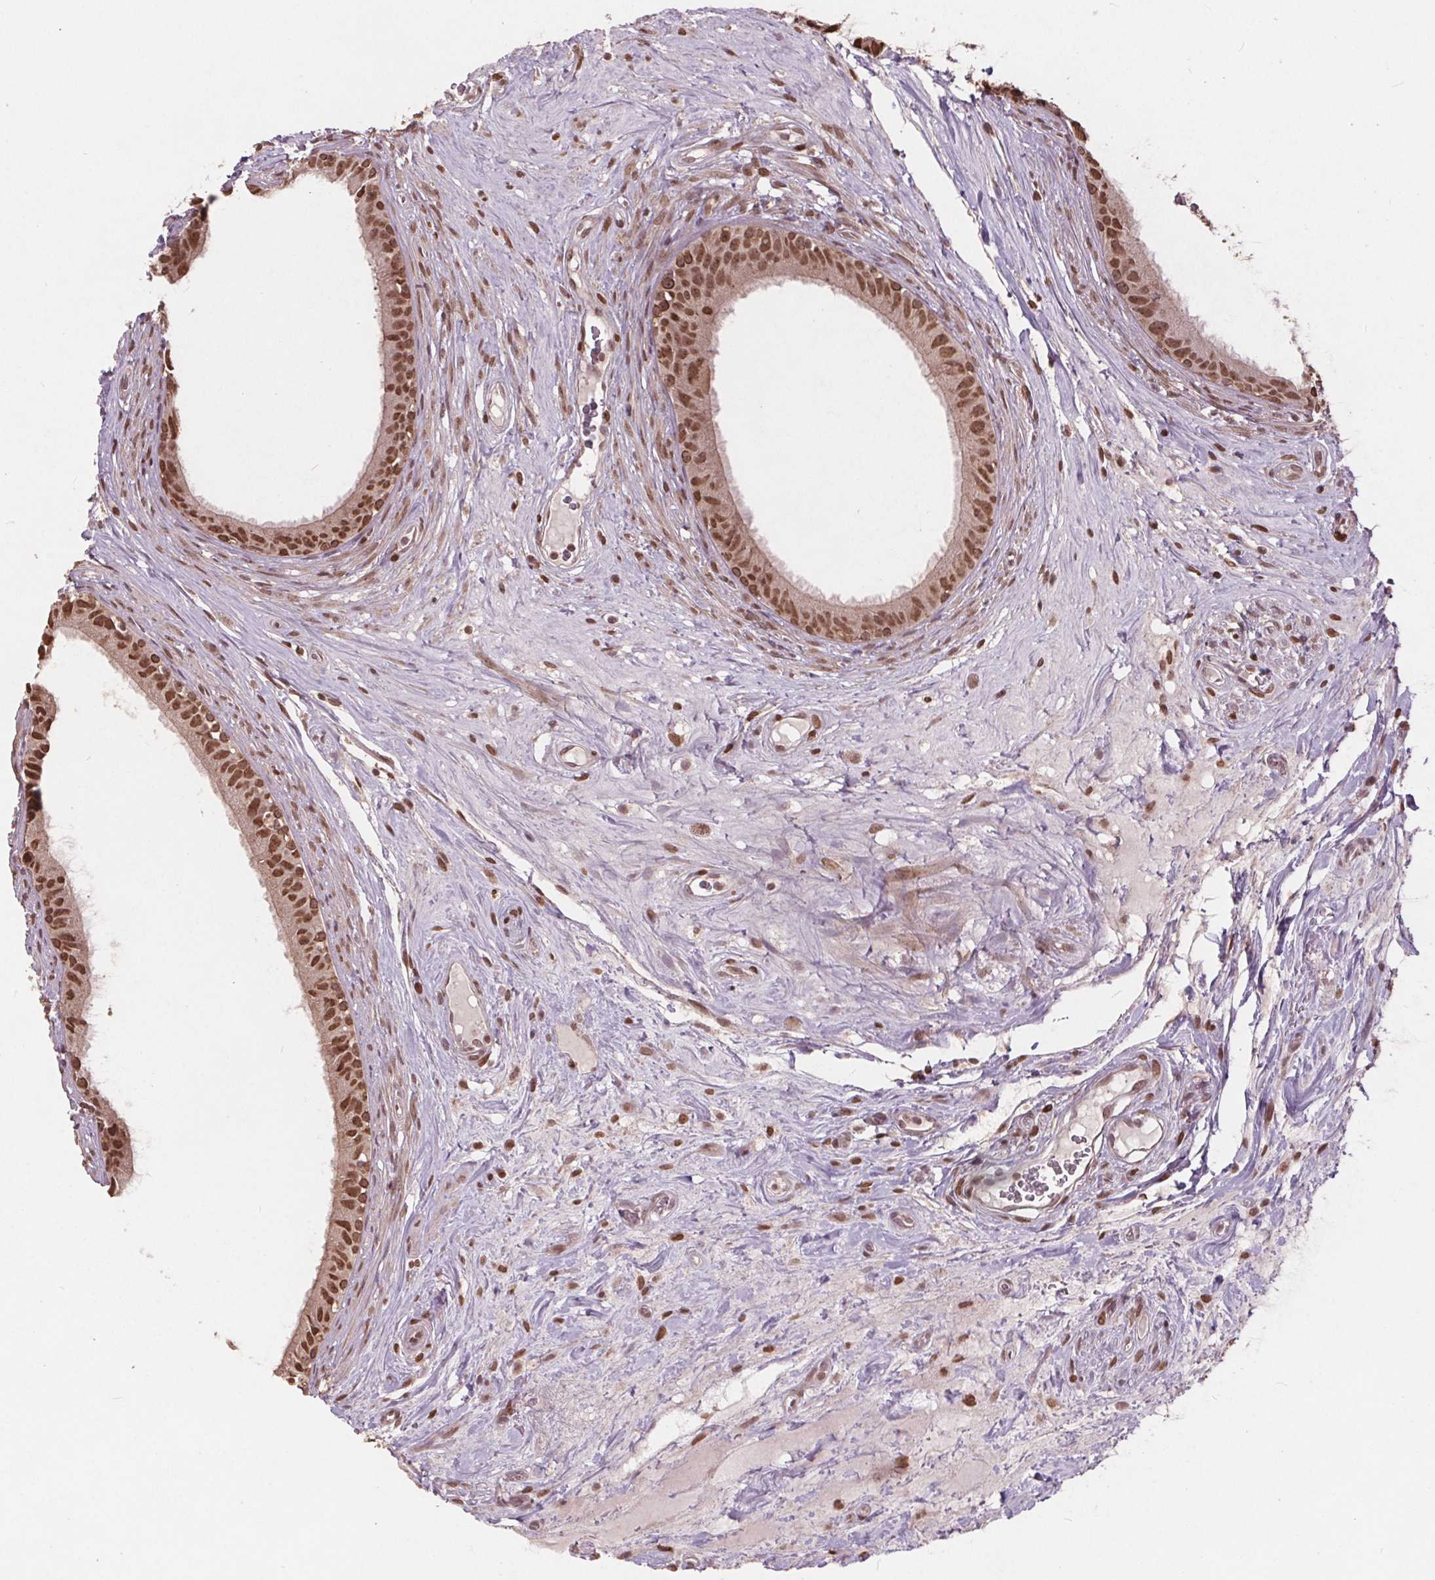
{"staining": {"intensity": "moderate", "quantity": ">75%", "location": "nuclear"}, "tissue": "epididymis", "cell_type": "Glandular cells", "image_type": "normal", "snomed": [{"axis": "morphology", "description": "Normal tissue, NOS"}, {"axis": "topography", "description": "Epididymis"}], "caption": "DAB (3,3'-diaminobenzidine) immunohistochemical staining of benign epididymis shows moderate nuclear protein positivity in approximately >75% of glandular cells. (brown staining indicates protein expression, while blue staining denotes nuclei).", "gene": "HIF1AN", "patient": {"sex": "male", "age": 59}}